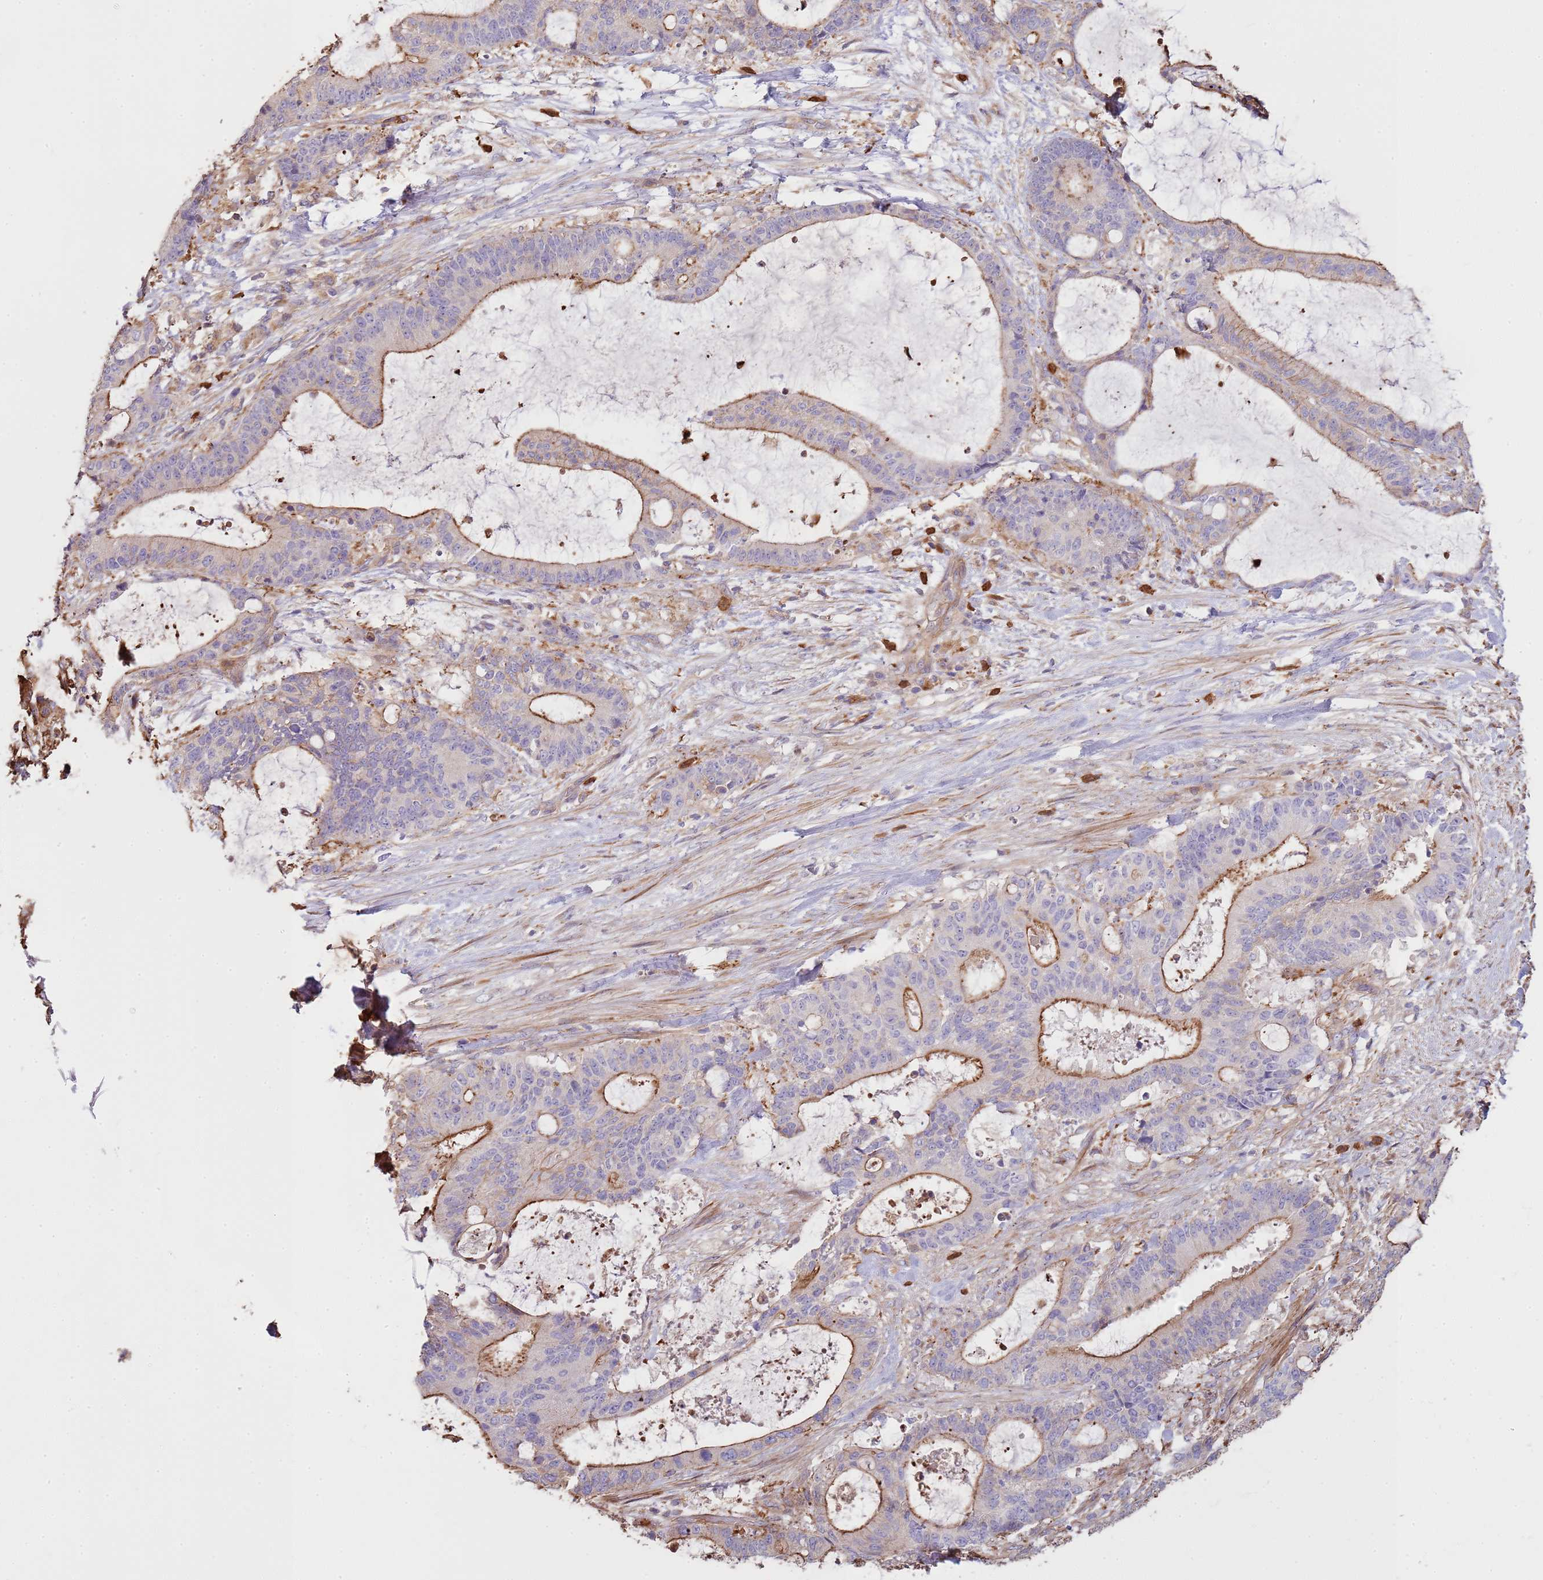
{"staining": {"intensity": "moderate", "quantity": "25%-75%", "location": "cytoplasmic/membranous"}, "tissue": "liver cancer", "cell_type": "Tumor cells", "image_type": "cancer", "snomed": [{"axis": "morphology", "description": "Normal tissue, NOS"}, {"axis": "morphology", "description": "Cholangiocarcinoma"}, {"axis": "topography", "description": "Liver"}, {"axis": "topography", "description": "Peripheral nerve tissue"}], "caption": "High-power microscopy captured an immunohistochemistry image of liver cancer, revealing moderate cytoplasmic/membranous positivity in approximately 25%-75% of tumor cells.", "gene": "NDUFAF4", "patient": {"sex": "female", "age": 73}}